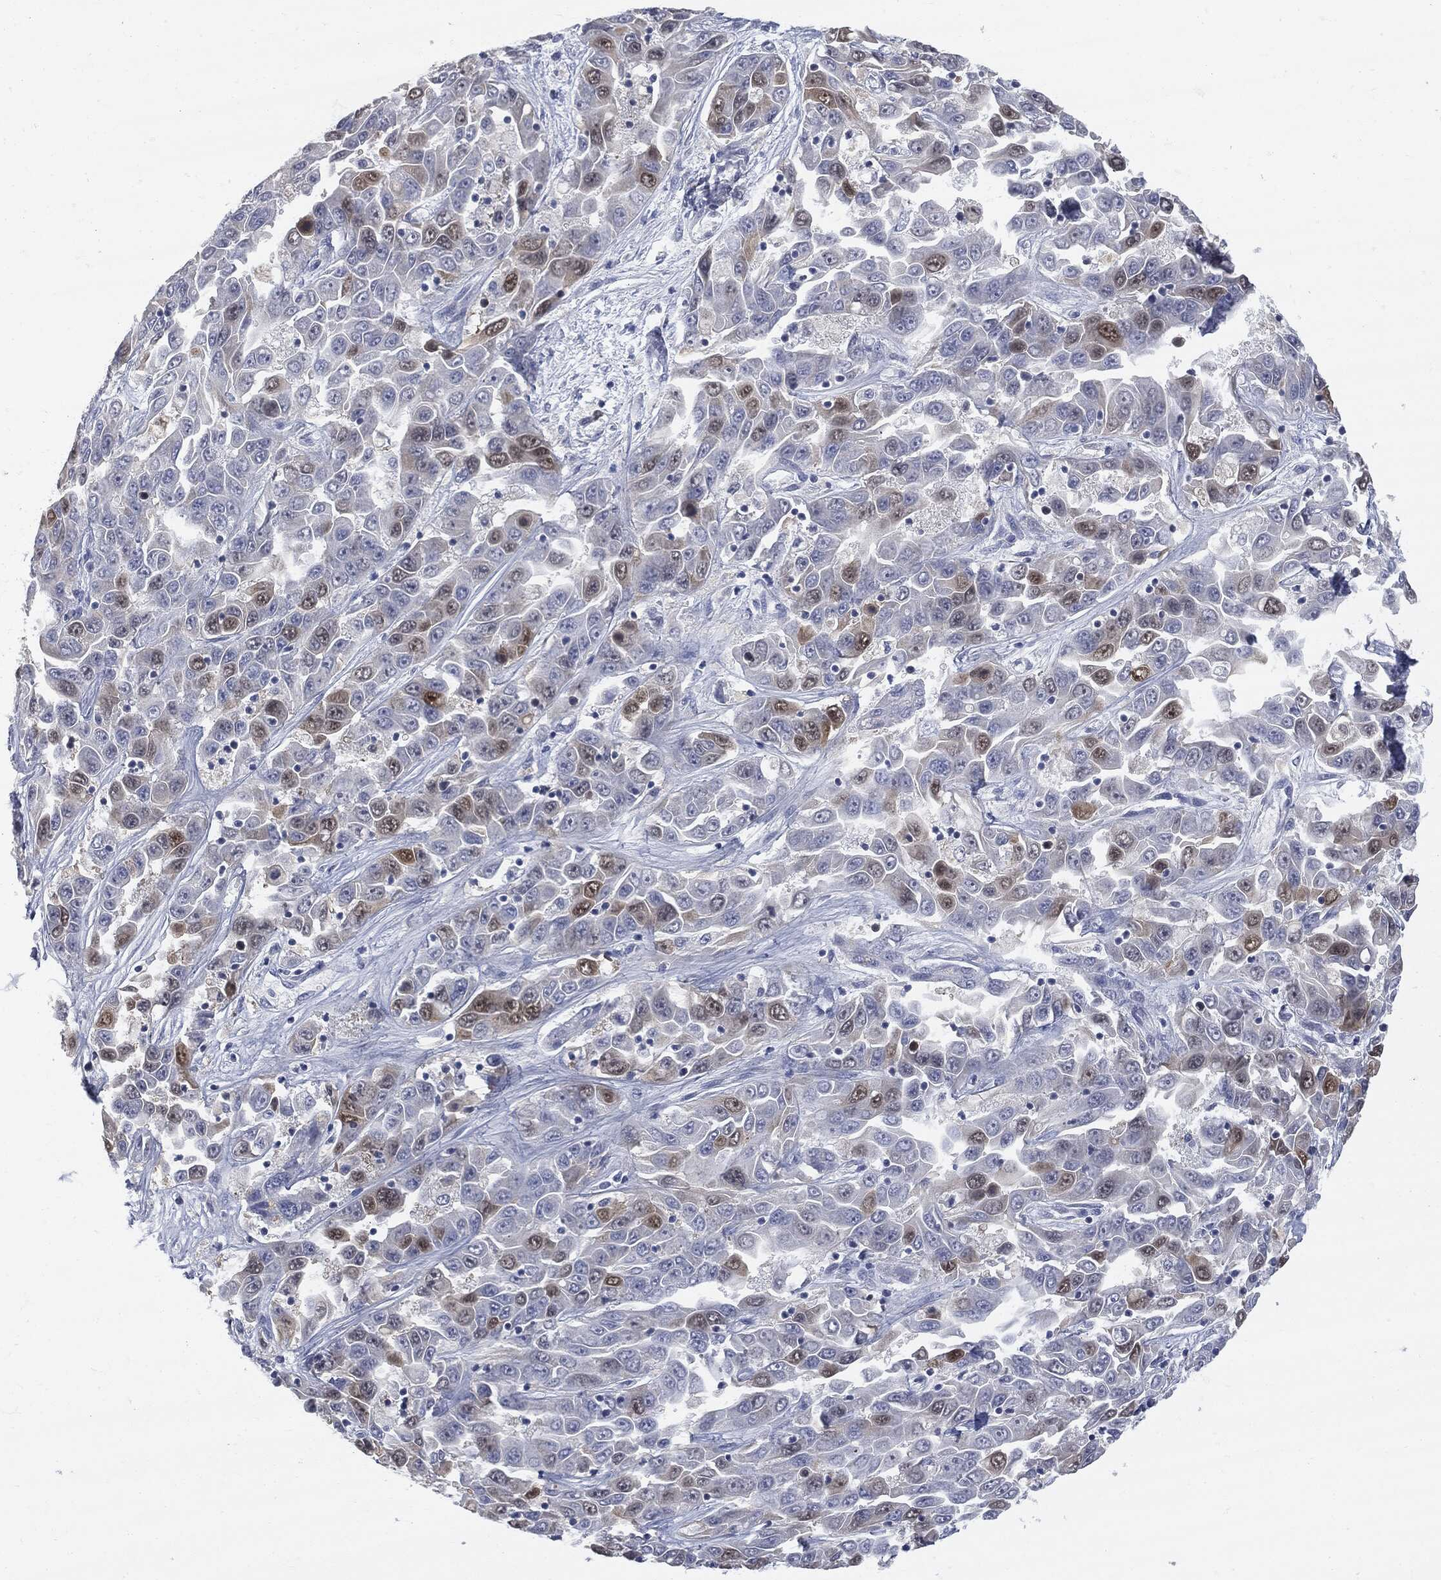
{"staining": {"intensity": "moderate", "quantity": "<25%", "location": "cytoplasmic/membranous"}, "tissue": "liver cancer", "cell_type": "Tumor cells", "image_type": "cancer", "snomed": [{"axis": "morphology", "description": "Cholangiocarcinoma"}, {"axis": "topography", "description": "Liver"}], "caption": "IHC (DAB (3,3'-diaminobenzidine)) staining of human liver cancer (cholangiocarcinoma) demonstrates moderate cytoplasmic/membranous protein staining in about <25% of tumor cells.", "gene": "UBE2C", "patient": {"sex": "female", "age": 52}}